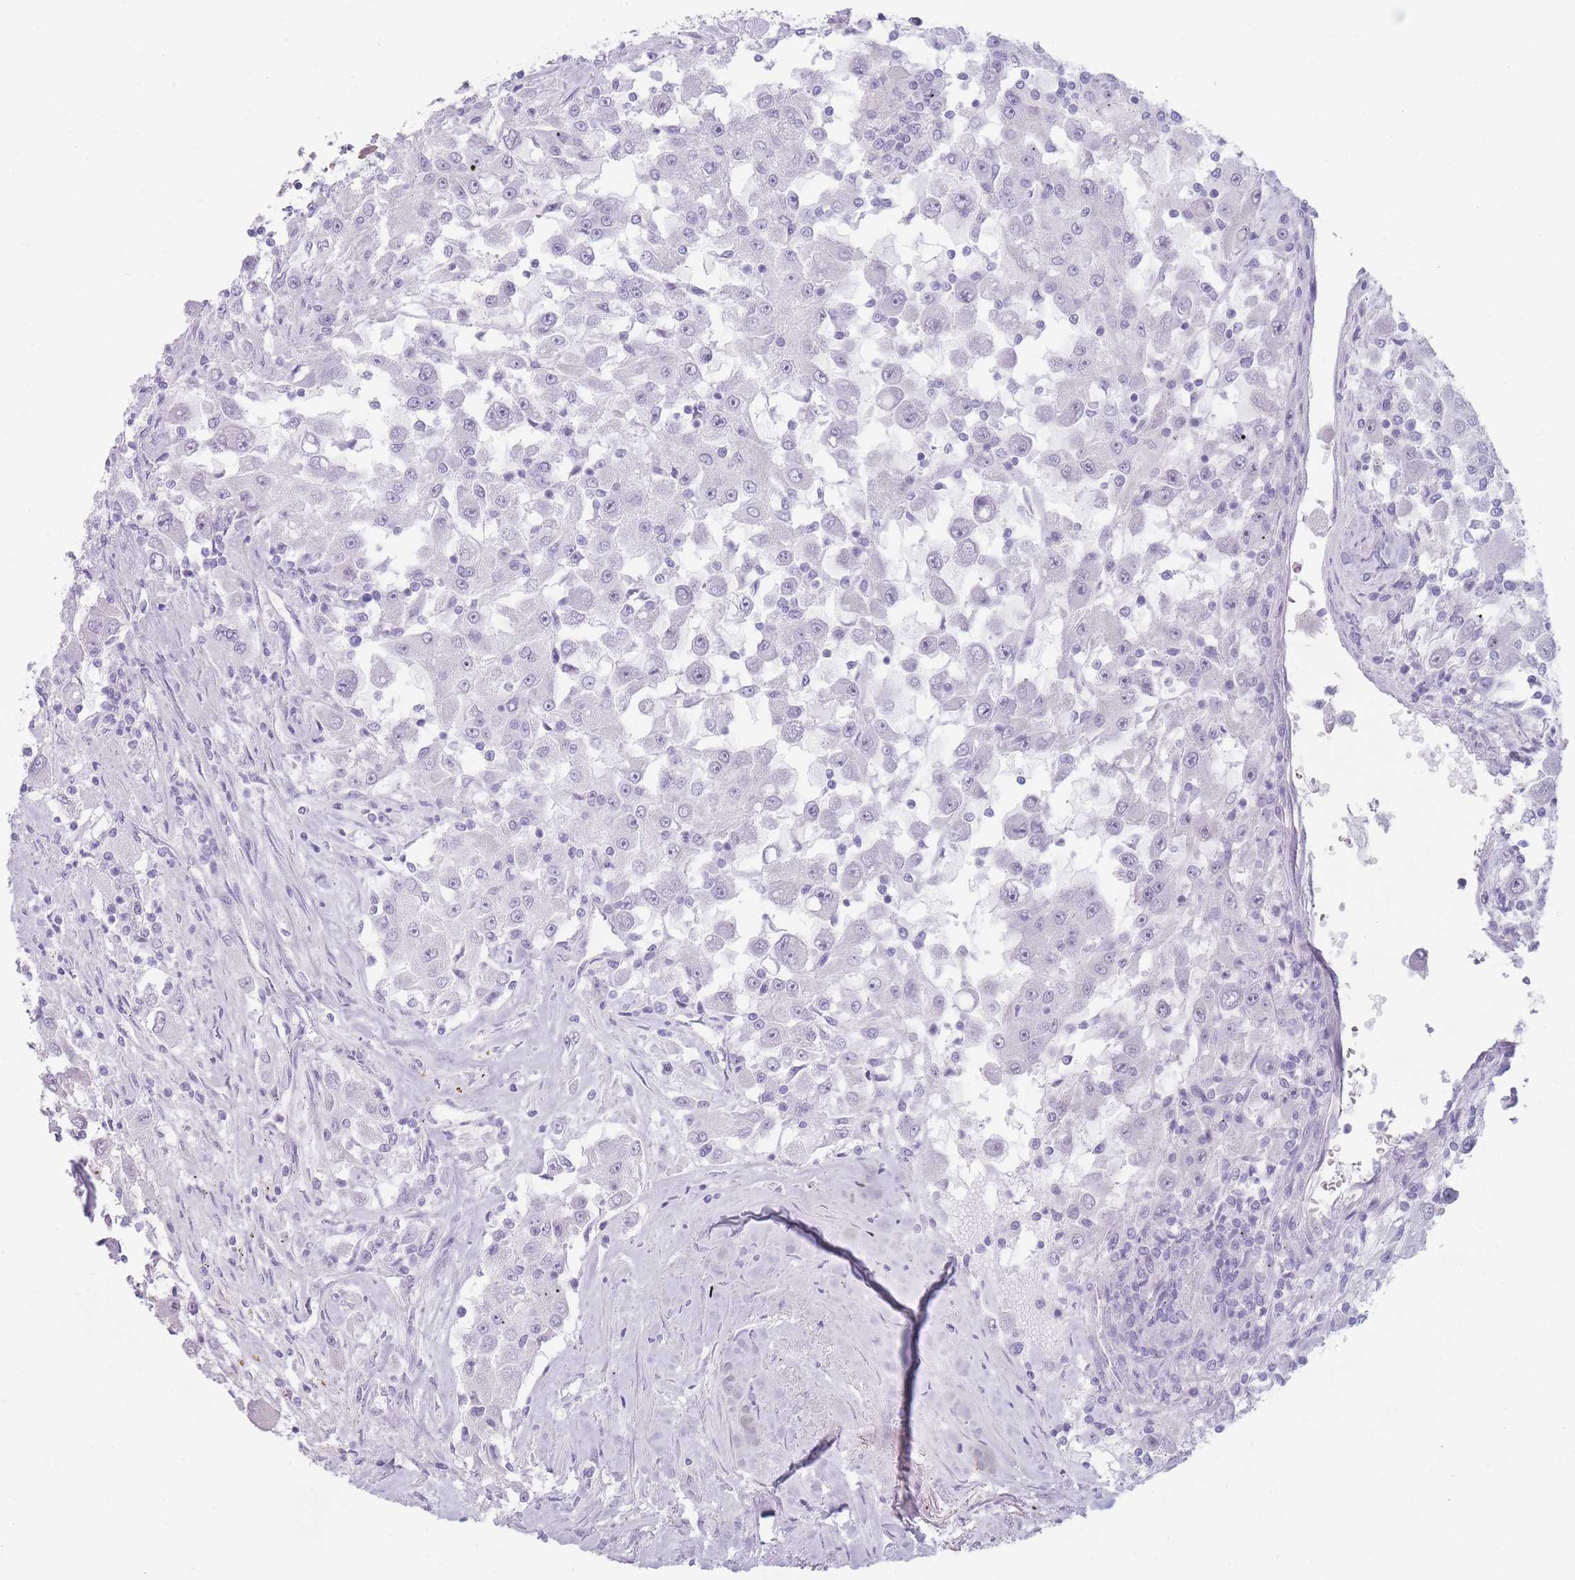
{"staining": {"intensity": "negative", "quantity": "none", "location": "none"}, "tissue": "renal cancer", "cell_type": "Tumor cells", "image_type": "cancer", "snomed": [{"axis": "morphology", "description": "Adenocarcinoma, NOS"}, {"axis": "topography", "description": "Kidney"}], "caption": "Micrograph shows no protein staining in tumor cells of renal cancer tissue. (DAB (3,3'-diaminobenzidine) immunohistochemistry, high magnification).", "gene": "IFNA6", "patient": {"sex": "female", "age": 67}}